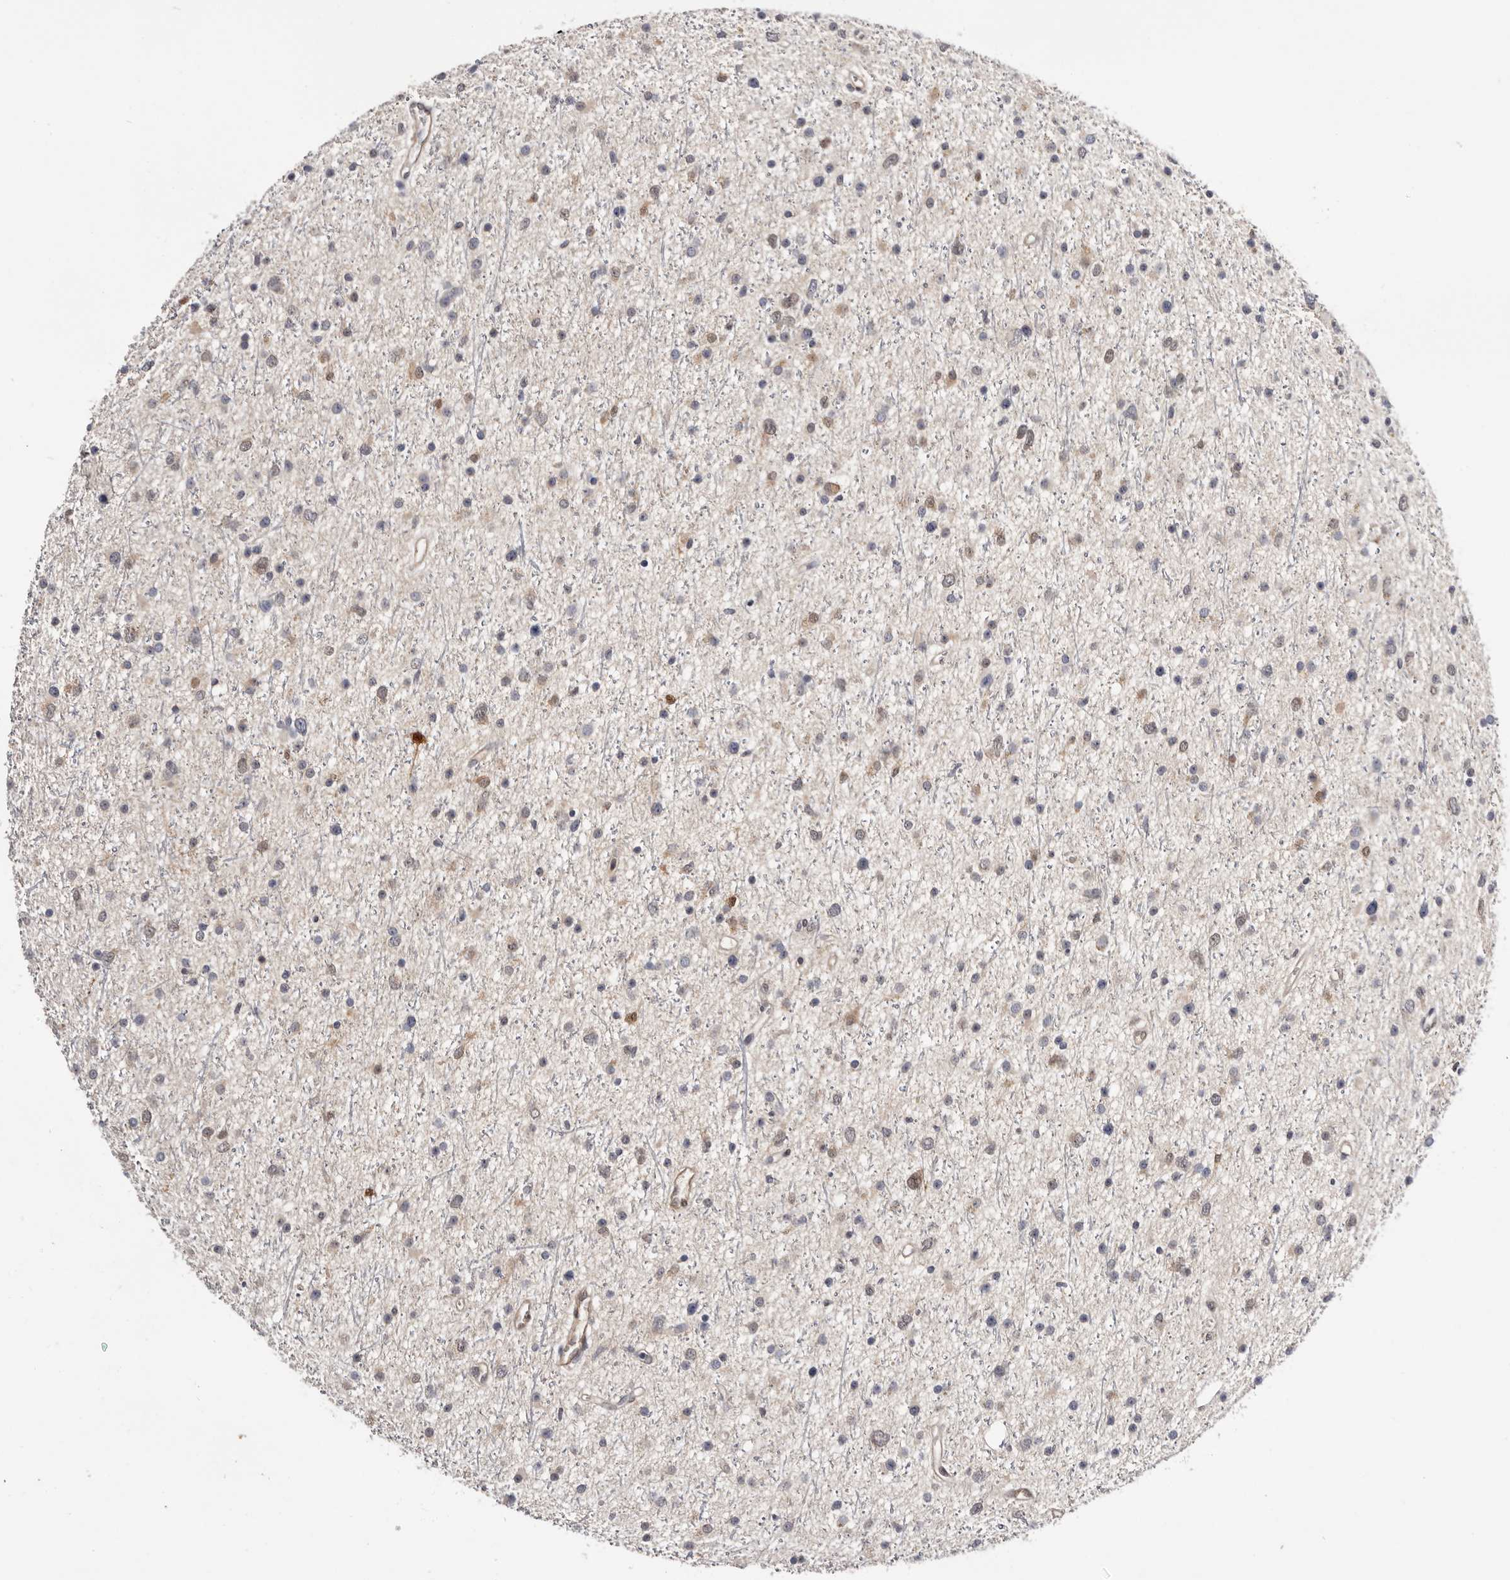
{"staining": {"intensity": "negative", "quantity": "none", "location": "none"}, "tissue": "glioma", "cell_type": "Tumor cells", "image_type": "cancer", "snomed": [{"axis": "morphology", "description": "Glioma, malignant, Low grade"}, {"axis": "topography", "description": "Cerebral cortex"}], "caption": "DAB (3,3'-diaminobenzidine) immunohistochemical staining of low-grade glioma (malignant) reveals no significant staining in tumor cells. (DAB IHC with hematoxylin counter stain).", "gene": "TP53I3", "patient": {"sex": "female", "age": 39}}